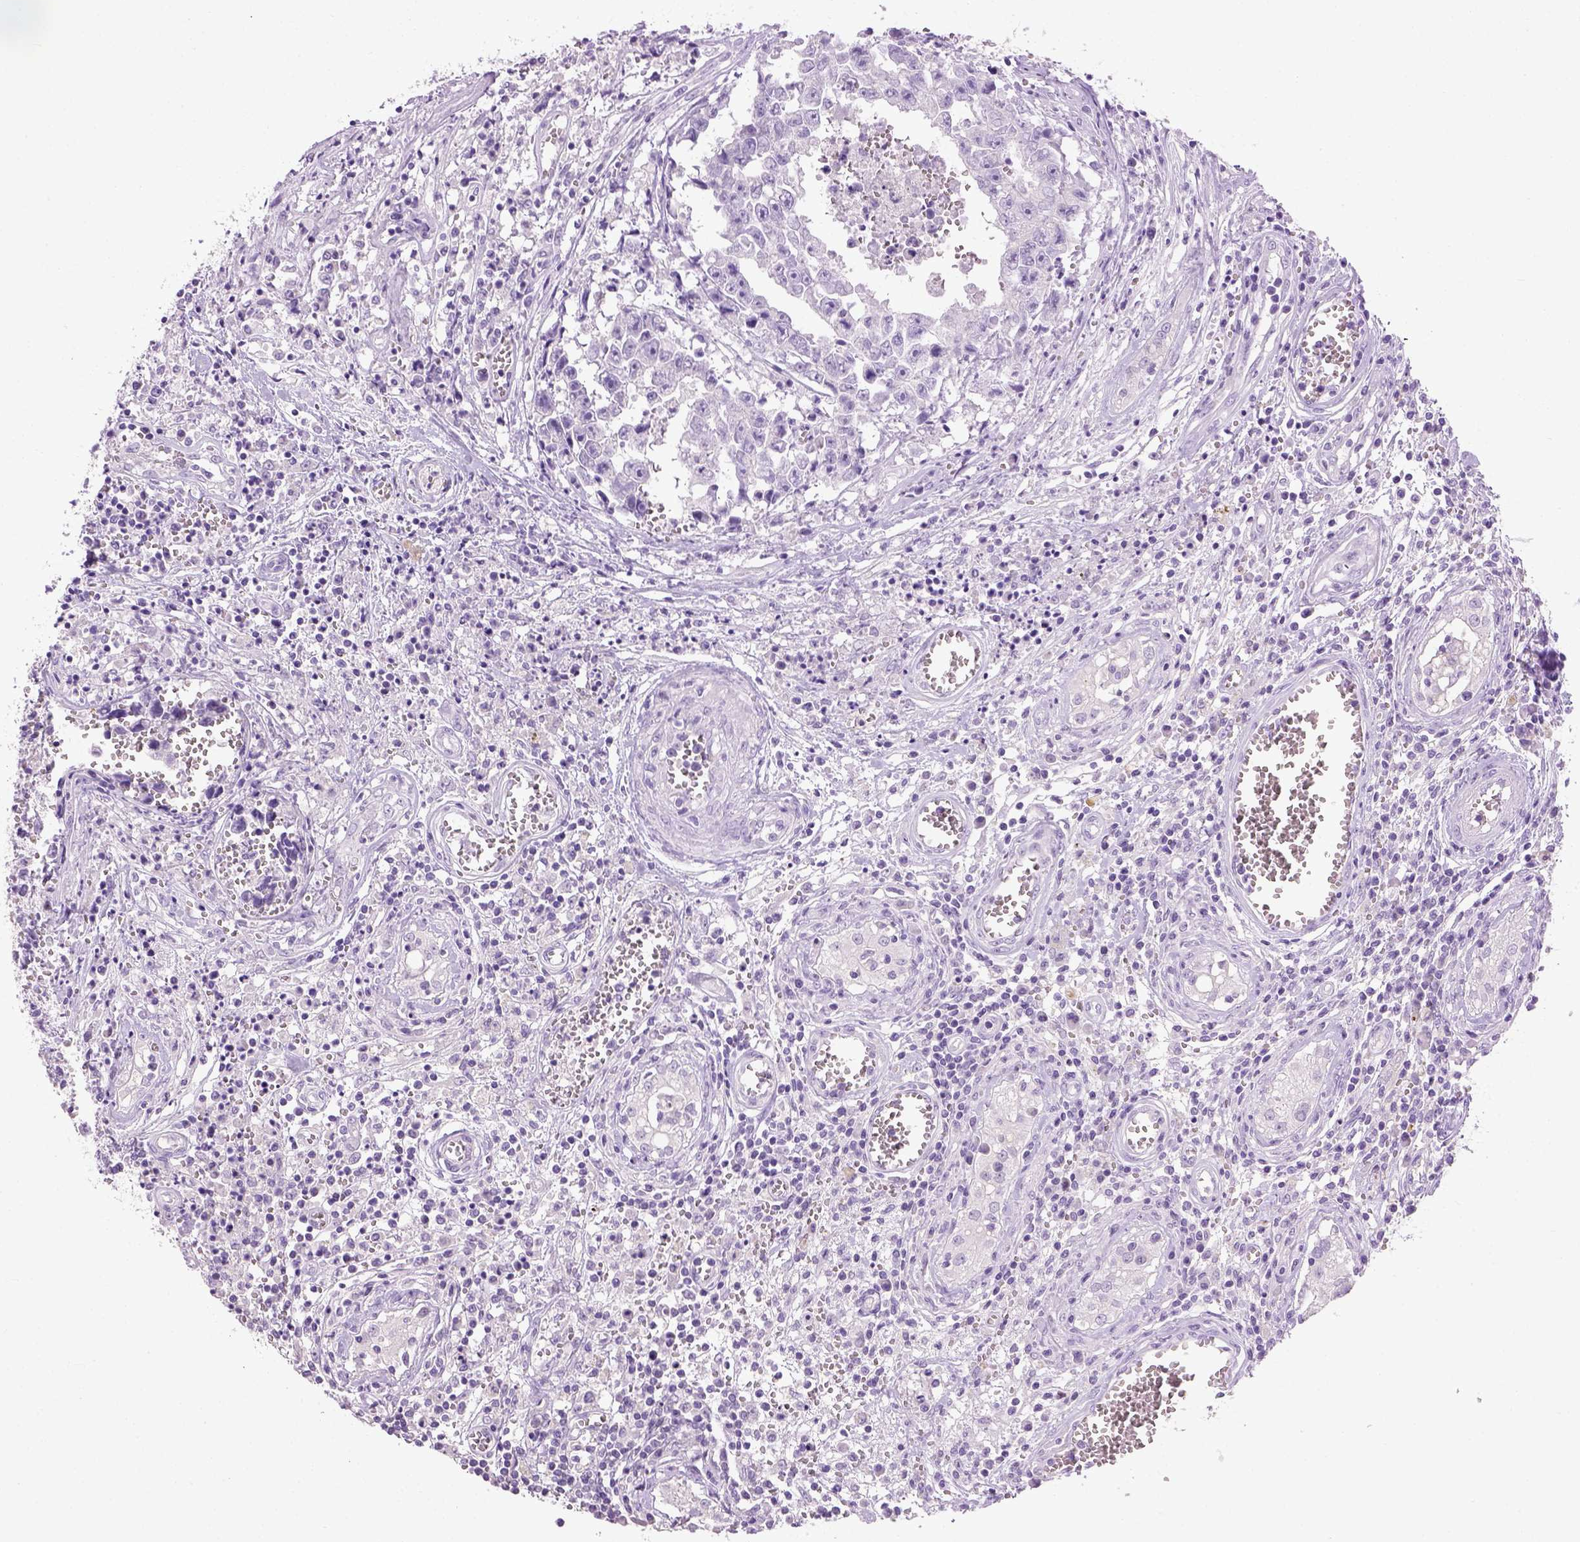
{"staining": {"intensity": "negative", "quantity": "none", "location": "none"}, "tissue": "testis cancer", "cell_type": "Tumor cells", "image_type": "cancer", "snomed": [{"axis": "morphology", "description": "Carcinoma, Embryonal, NOS"}, {"axis": "topography", "description": "Testis"}], "caption": "This histopathology image is of embryonal carcinoma (testis) stained with IHC to label a protein in brown with the nuclei are counter-stained blue. There is no positivity in tumor cells.", "gene": "CYP24A1", "patient": {"sex": "male", "age": 36}}